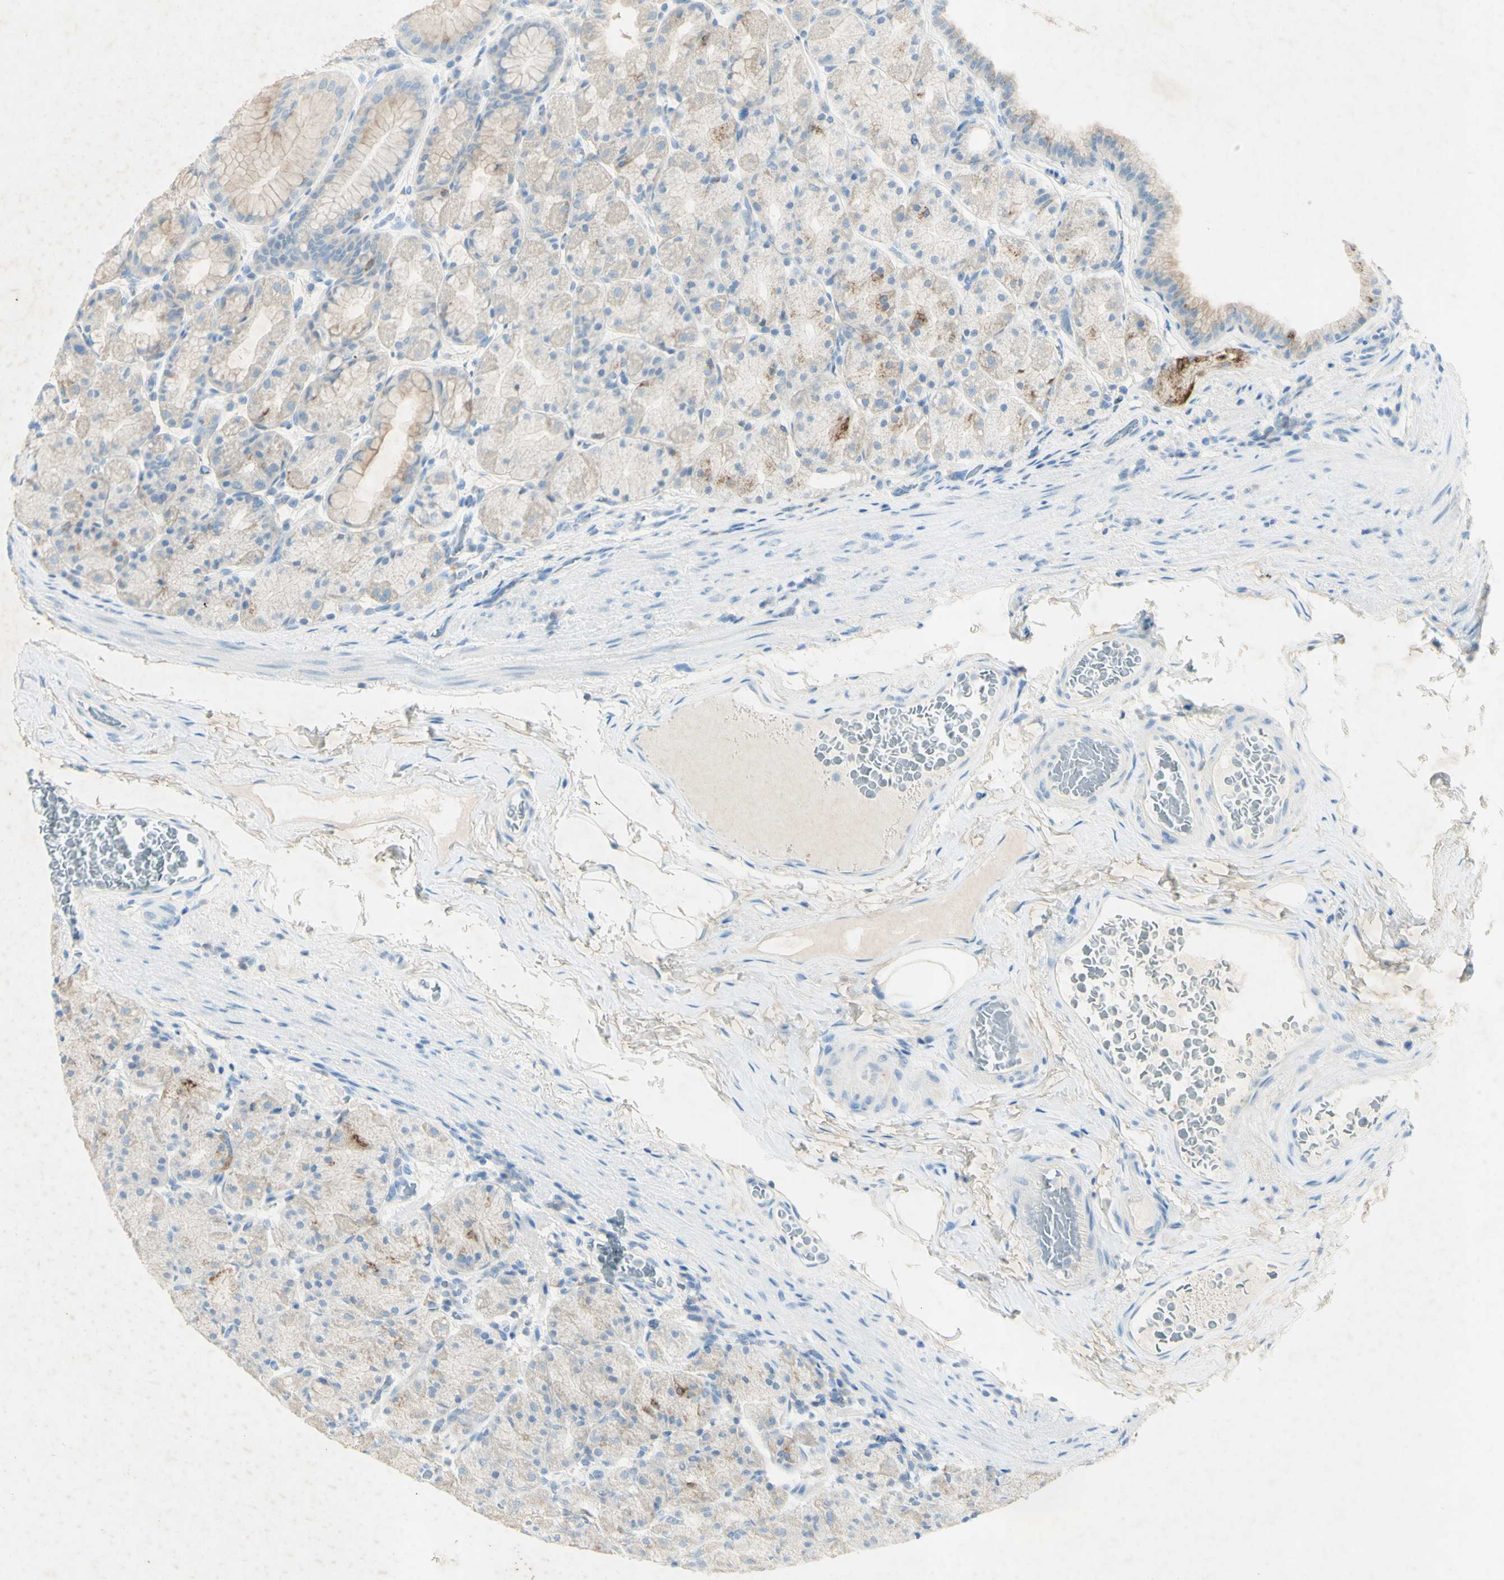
{"staining": {"intensity": "moderate", "quantity": "<25%", "location": "cytoplasmic/membranous"}, "tissue": "stomach", "cell_type": "Glandular cells", "image_type": "normal", "snomed": [{"axis": "morphology", "description": "Normal tissue, NOS"}, {"axis": "topography", "description": "Stomach, upper"}], "caption": "An immunohistochemistry image of normal tissue is shown. Protein staining in brown highlights moderate cytoplasmic/membranous positivity in stomach within glandular cells. The protein is shown in brown color, while the nuclei are stained blue.", "gene": "GDF15", "patient": {"sex": "male", "age": 68}}